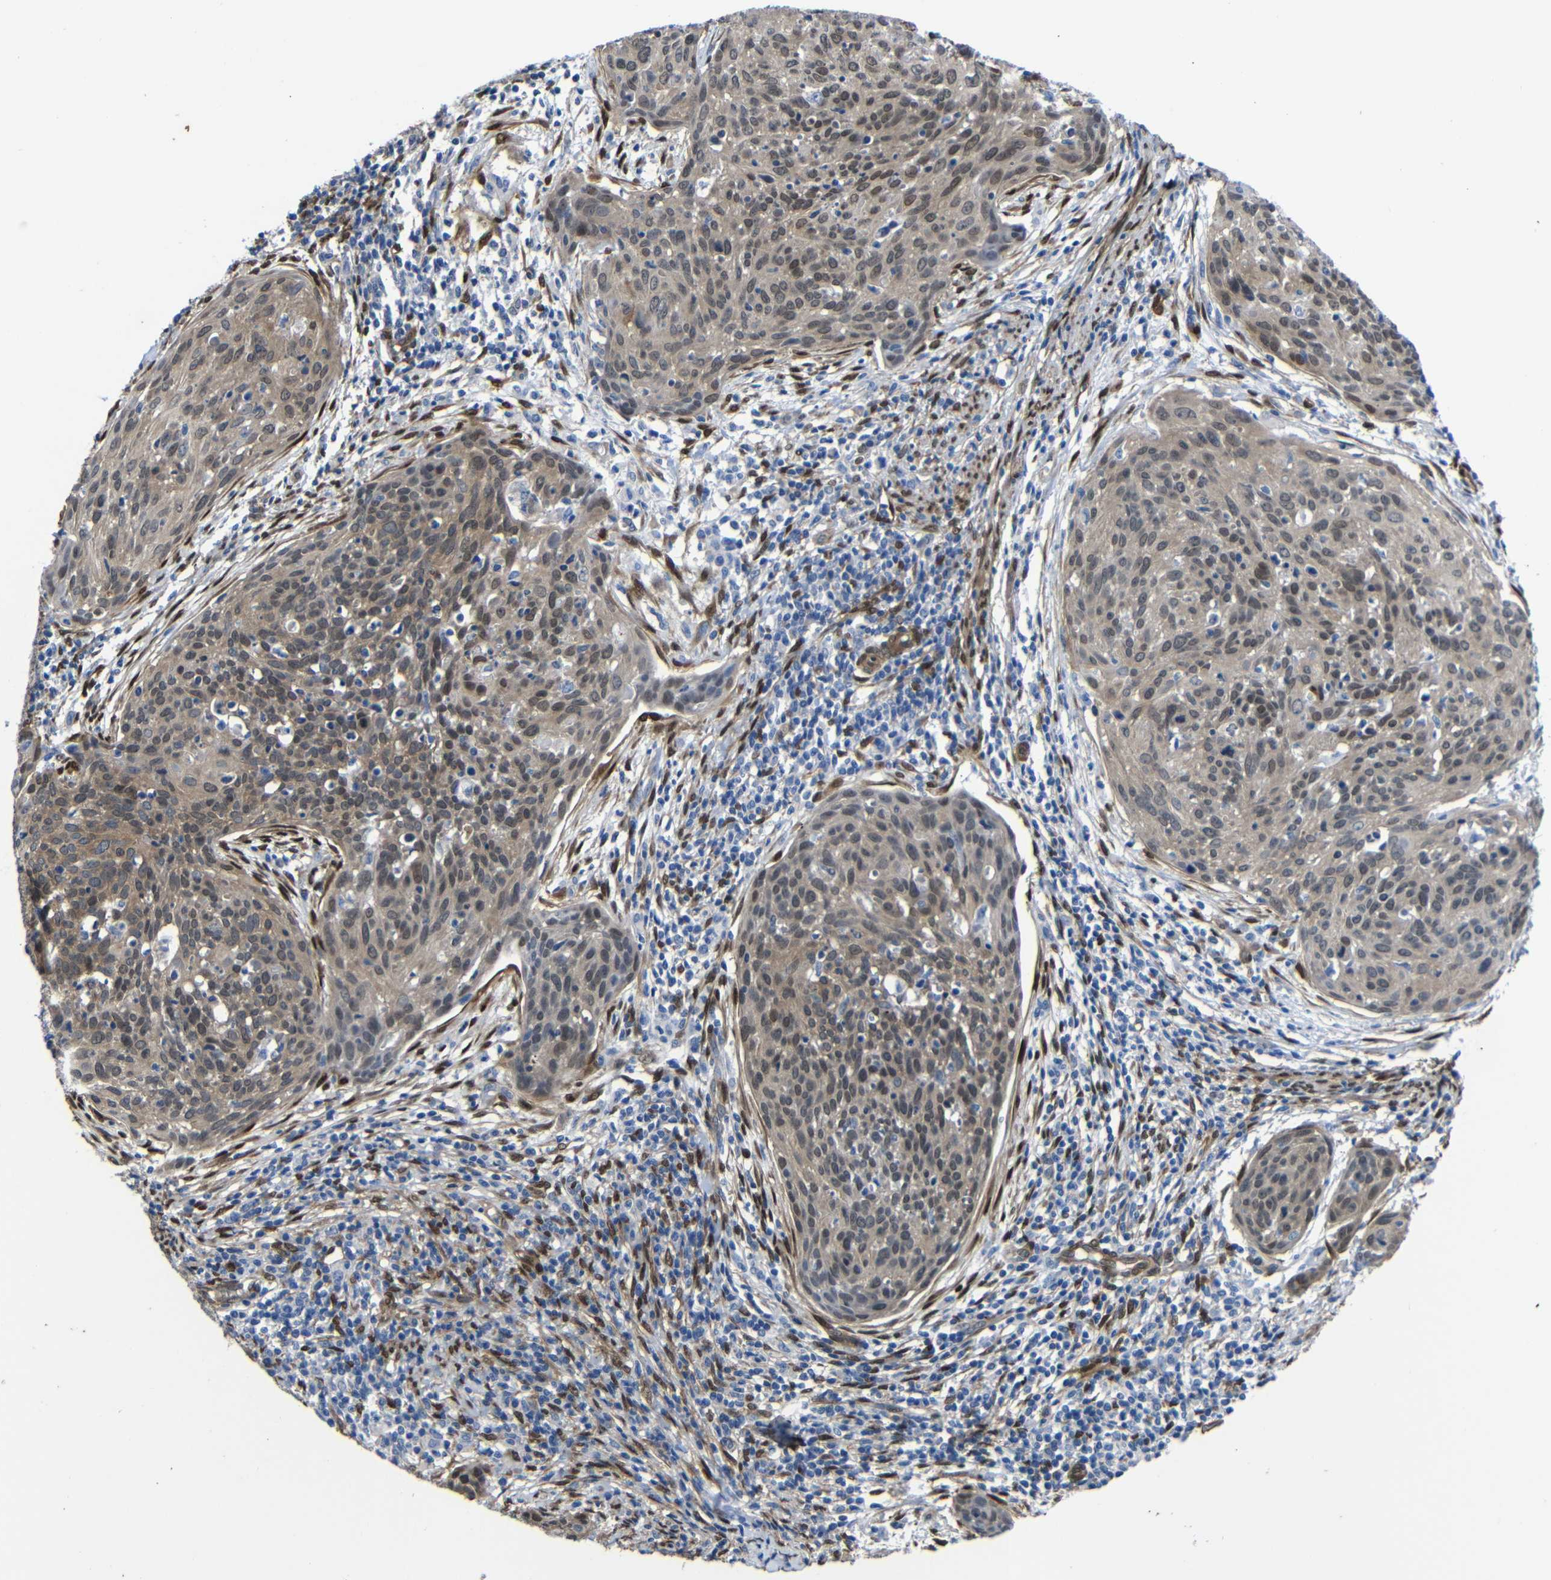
{"staining": {"intensity": "weak", "quantity": ">75%", "location": "cytoplasmic/membranous,nuclear"}, "tissue": "cervical cancer", "cell_type": "Tumor cells", "image_type": "cancer", "snomed": [{"axis": "morphology", "description": "Squamous cell carcinoma, NOS"}, {"axis": "topography", "description": "Cervix"}], "caption": "Cervical squamous cell carcinoma stained with immunohistochemistry (IHC) shows weak cytoplasmic/membranous and nuclear positivity in about >75% of tumor cells. (DAB (3,3'-diaminobenzidine) IHC with brightfield microscopy, high magnification).", "gene": "YAP1", "patient": {"sex": "female", "age": 38}}